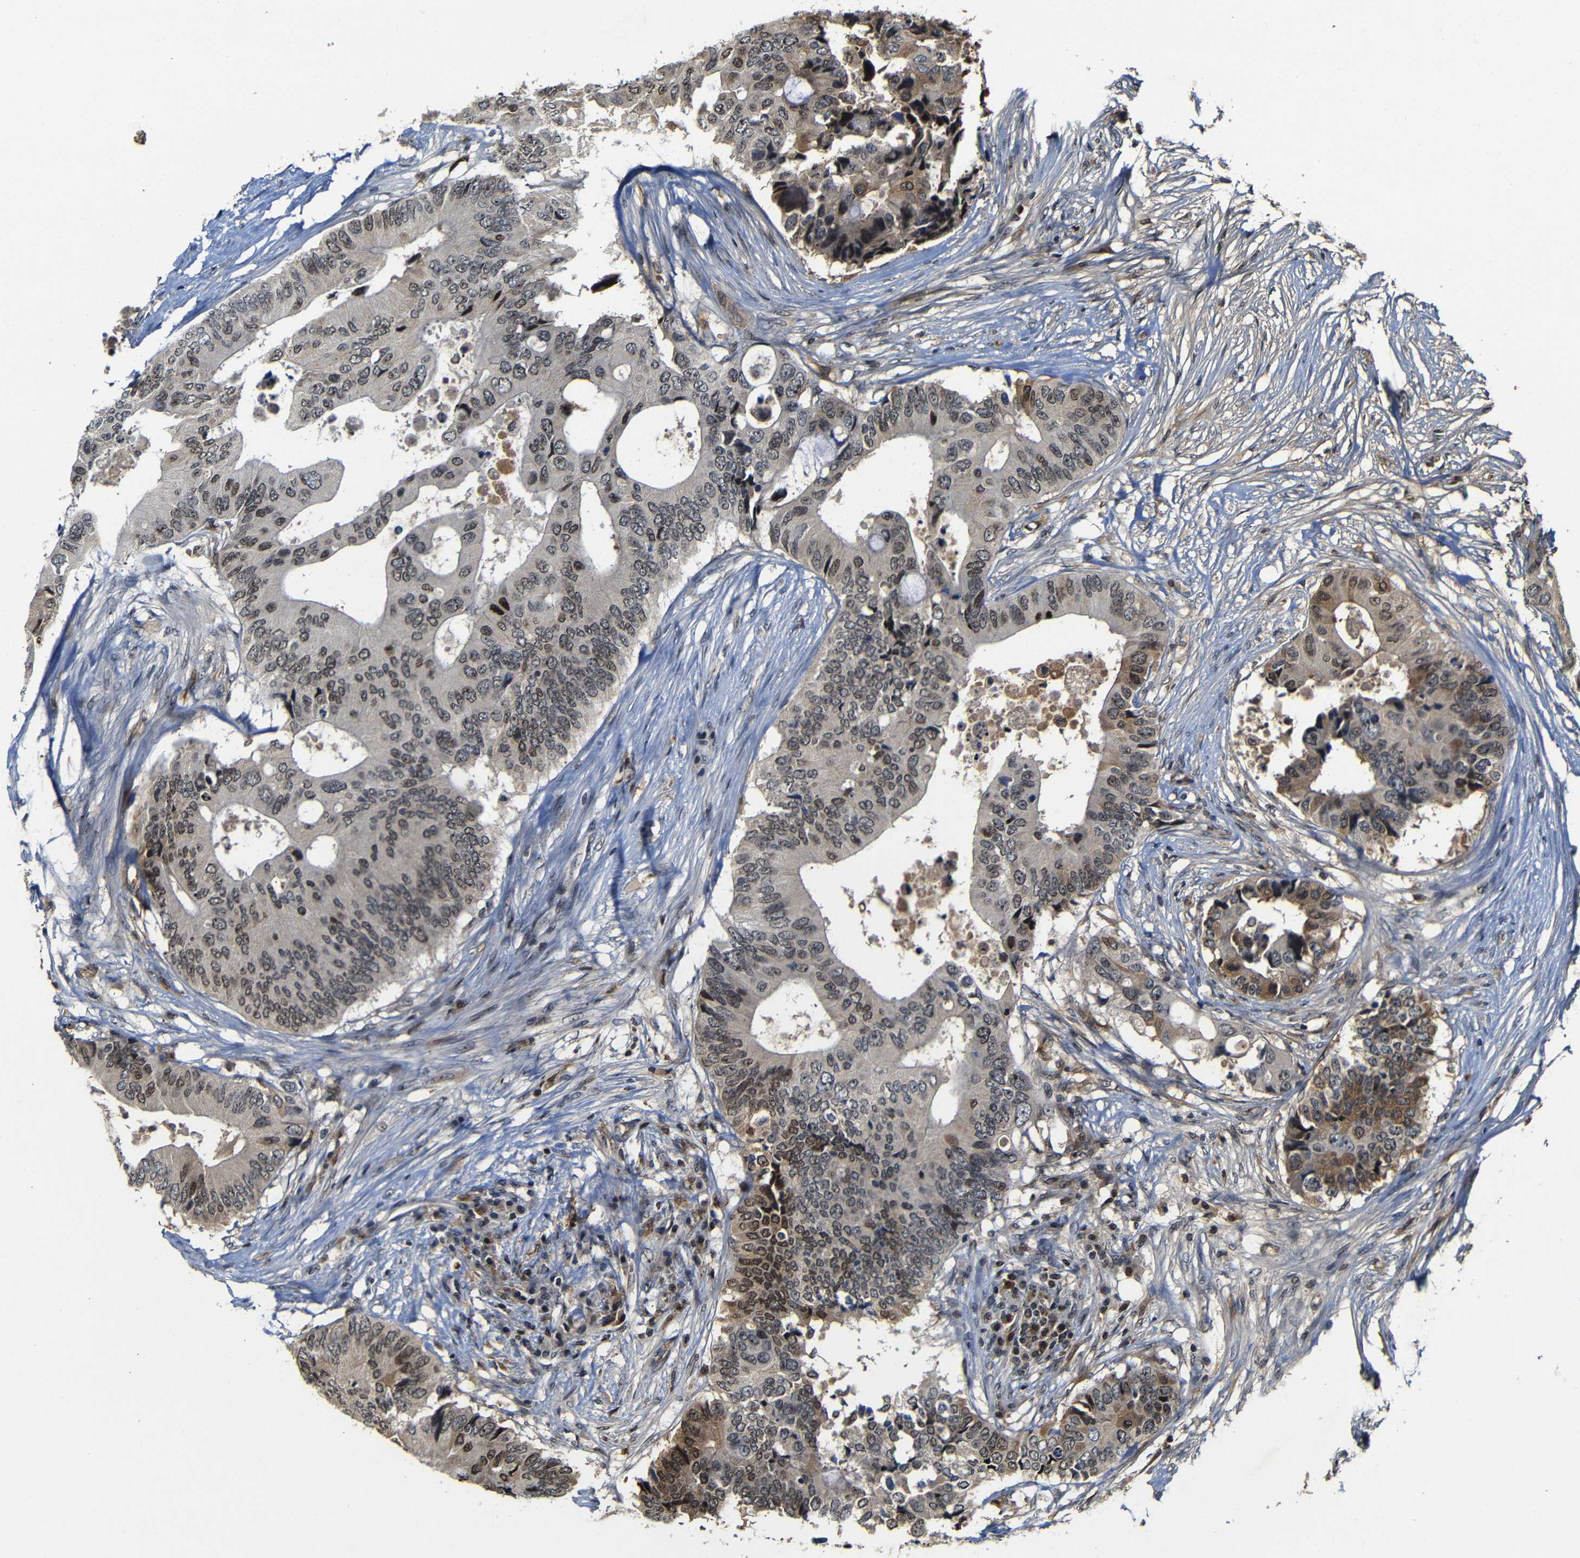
{"staining": {"intensity": "moderate", "quantity": "<25%", "location": "cytoplasmic/membranous,nuclear"}, "tissue": "colorectal cancer", "cell_type": "Tumor cells", "image_type": "cancer", "snomed": [{"axis": "morphology", "description": "Adenocarcinoma, NOS"}, {"axis": "topography", "description": "Colon"}], "caption": "This is an image of IHC staining of colorectal adenocarcinoma, which shows moderate expression in the cytoplasmic/membranous and nuclear of tumor cells.", "gene": "MYC", "patient": {"sex": "male", "age": 71}}